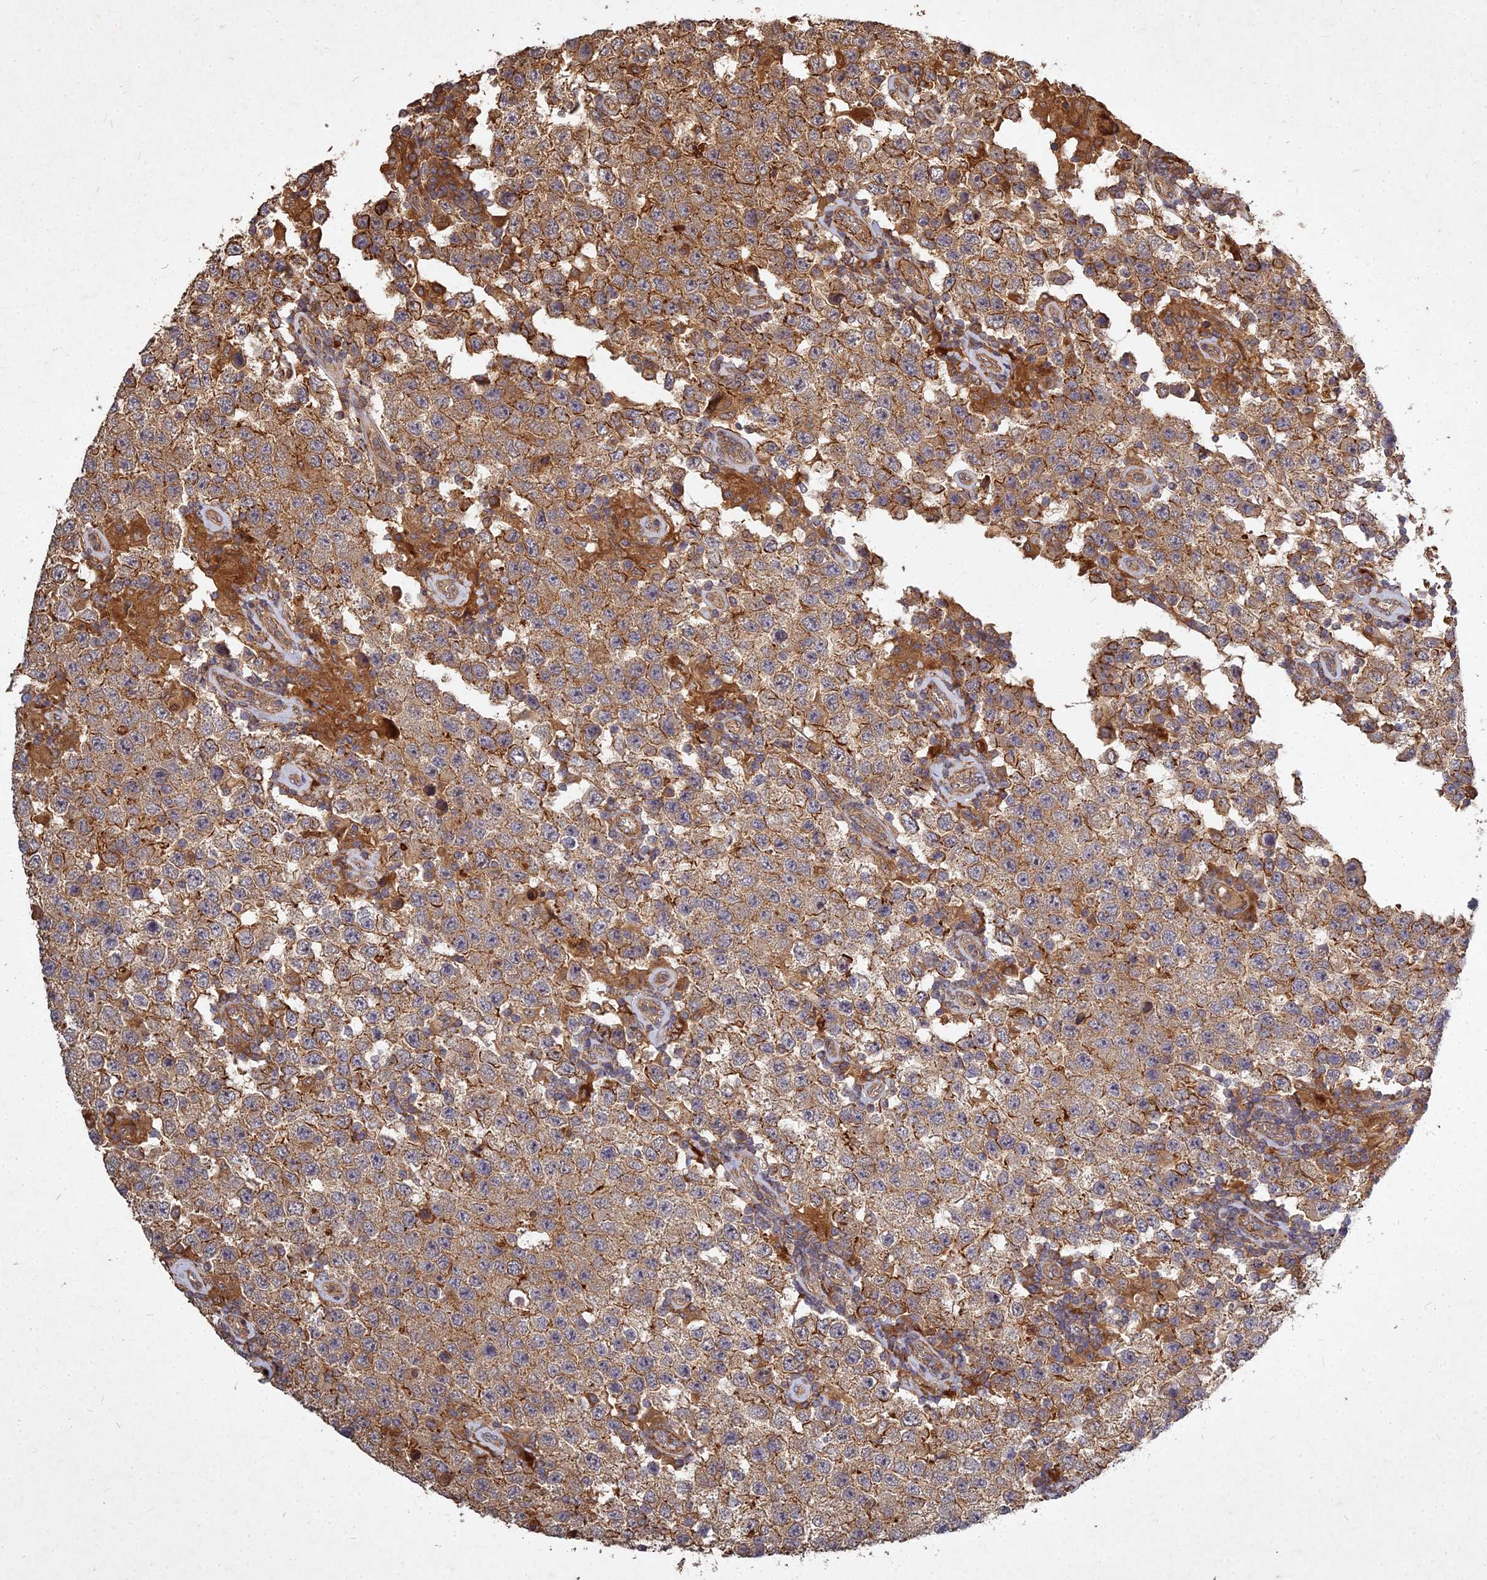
{"staining": {"intensity": "moderate", "quantity": ">75%", "location": "cytoplasmic/membranous"}, "tissue": "testis cancer", "cell_type": "Tumor cells", "image_type": "cancer", "snomed": [{"axis": "morphology", "description": "Normal tissue, NOS"}, {"axis": "morphology", "description": "Urothelial carcinoma, High grade"}, {"axis": "morphology", "description": "Seminoma, NOS"}, {"axis": "morphology", "description": "Carcinoma, Embryonal, NOS"}, {"axis": "topography", "description": "Urinary bladder"}, {"axis": "topography", "description": "Testis"}], "caption": "A brown stain labels moderate cytoplasmic/membranous staining of a protein in human testis urothelial carcinoma (high-grade) tumor cells.", "gene": "UBE2W", "patient": {"sex": "male", "age": 41}}